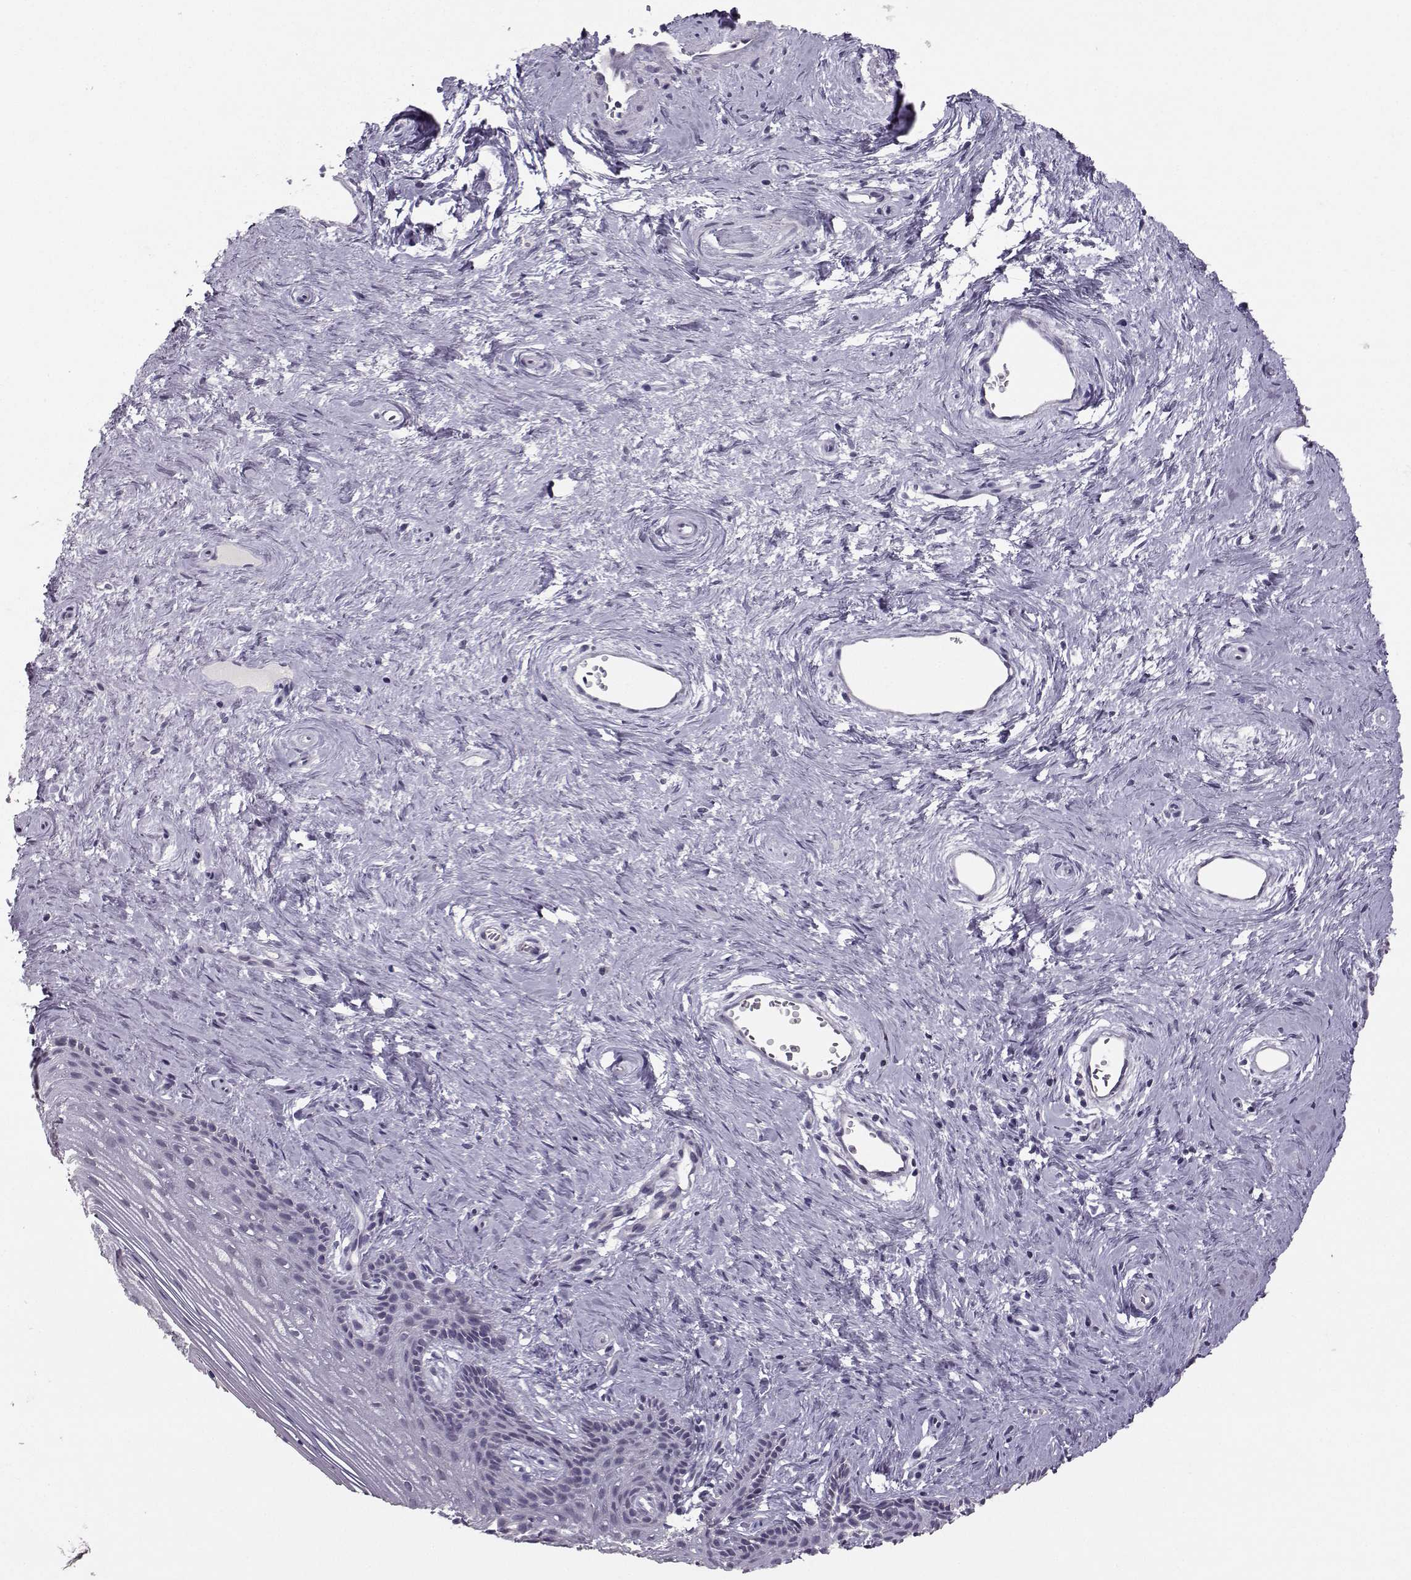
{"staining": {"intensity": "negative", "quantity": "none", "location": "none"}, "tissue": "vagina", "cell_type": "Squamous epithelial cells", "image_type": "normal", "snomed": [{"axis": "morphology", "description": "Normal tissue, NOS"}, {"axis": "topography", "description": "Vagina"}], "caption": "Photomicrograph shows no significant protein positivity in squamous epithelial cells of benign vagina.", "gene": "PKP2", "patient": {"sex": "female", "age": 45}}